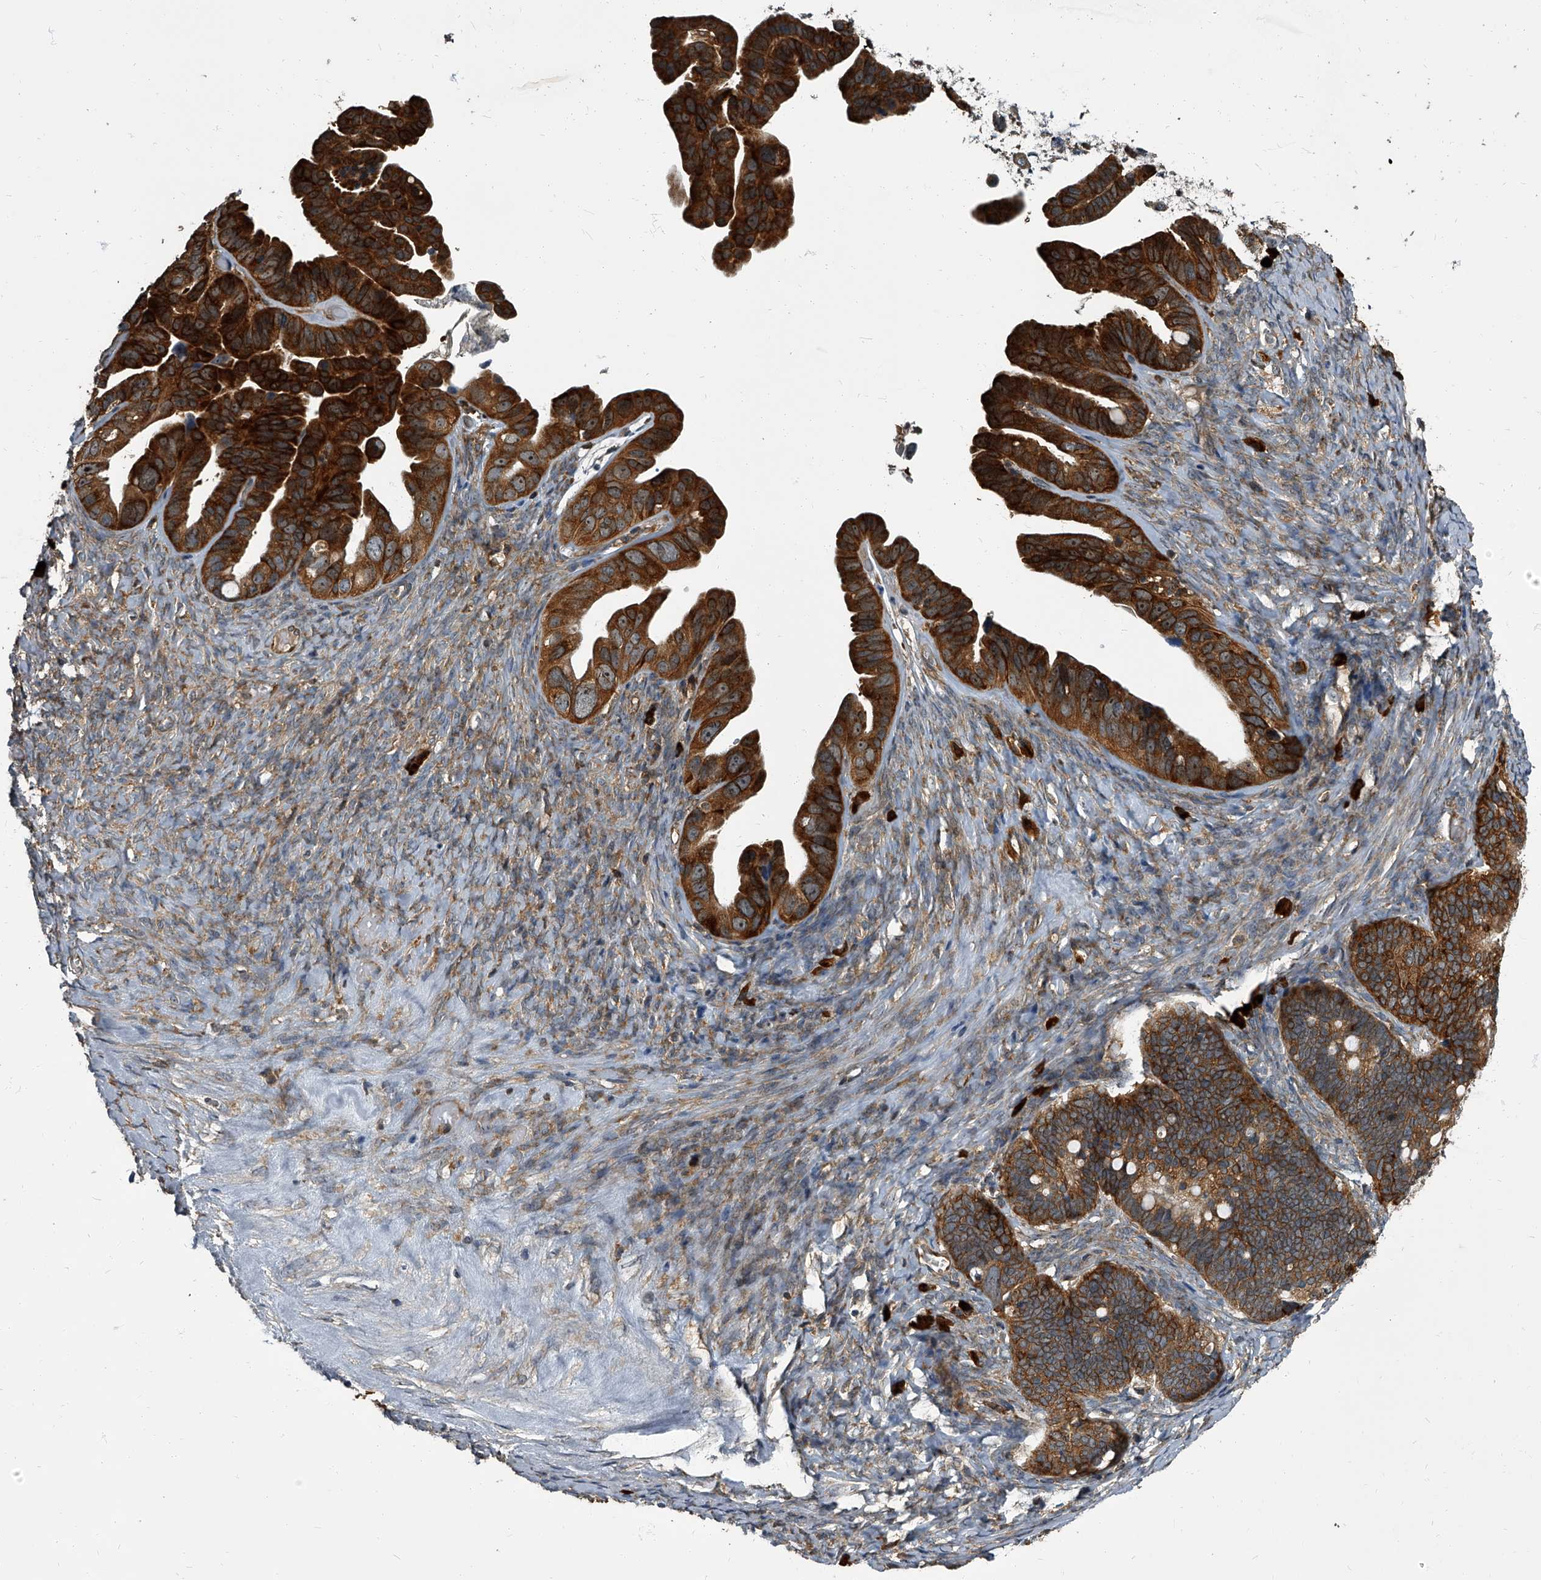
{"staining": {"intensity": "strong", "quantity": ">75%", "location": "cytoplasmic/membranous"}, "tissue": "ovarian cancer", "cell_type": "Tumor cells", "image_type": "cancer", "snomed": [{"axis": "morphology", "description": "Cystadenocarcinoma, serous, NOS"}, {"axis": "topography", "description": "Ovary"}], "caption": "Human ovarian cancer (serous cystadenocarcinoma) stained with a brown dye displays strong cytoplasmic/membranous positive positivity in about >75% of tumor cells.", "gene": "CDV3", "patient": {"sex": "female", "age": 56}}